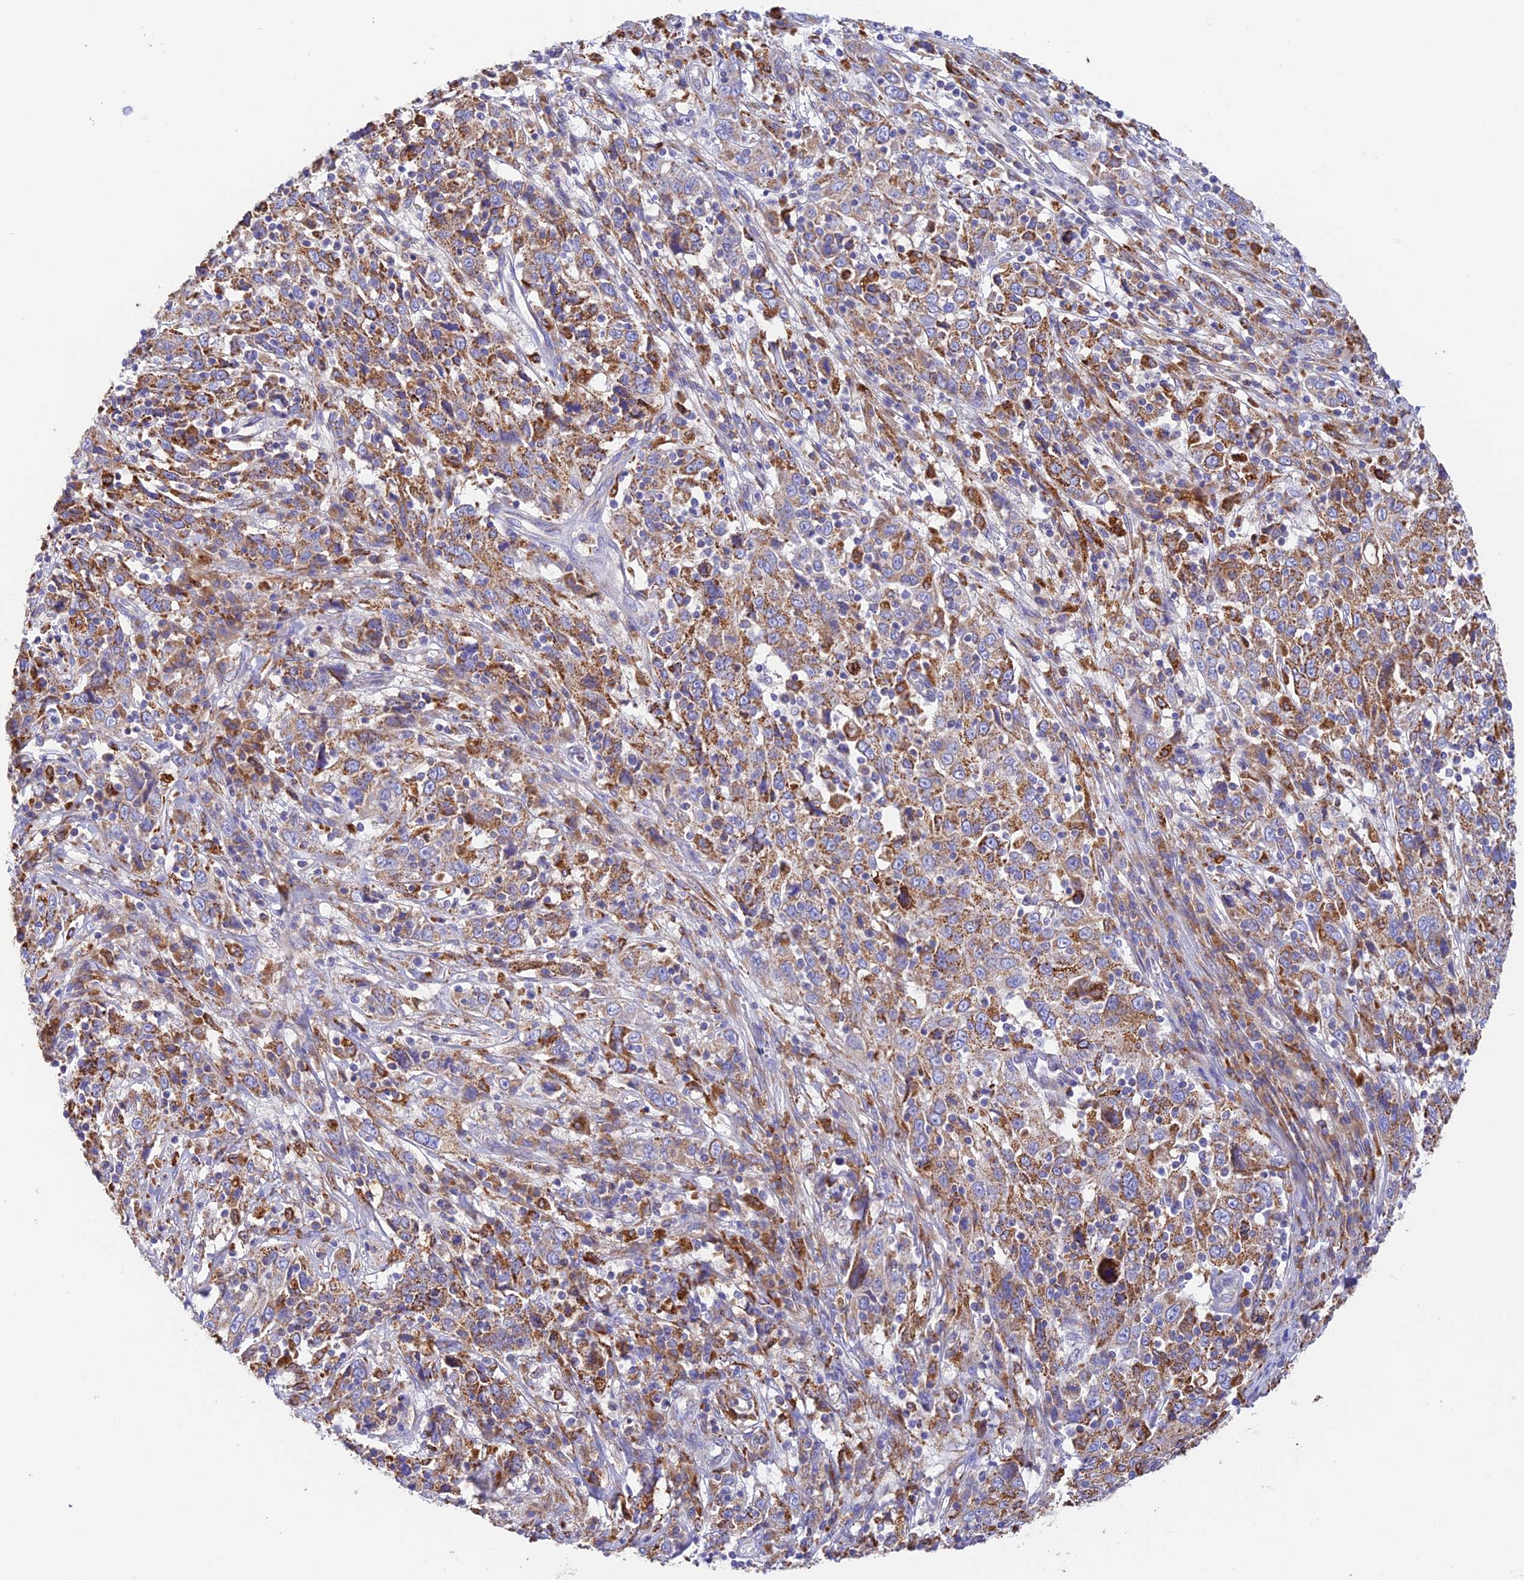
{"staining": {"intensity": "moderate", "quantity": ">75%", "location": "cytoplasmic/membranous"}, "tissue": "cervical cancer", "cell_type": "Tumor cells", "image_type": "cancer", "snomed": [{"axis": "morphology", "description": "Squamous cell carcinoma, NOS"}, {"axis": "topography", "description": "Cervix"}], "caption": "The micrograph displays a brown stain indicating the presence of a protein in the cytoplasmic/membranous of tumor cells in cervical cancer (squamous cell carcinoma). (brown staining indicates protein expression, while blue staining denotes nuclei).", "gene": "VKORC1", "patient": {"sex": "female", "age": 46}}